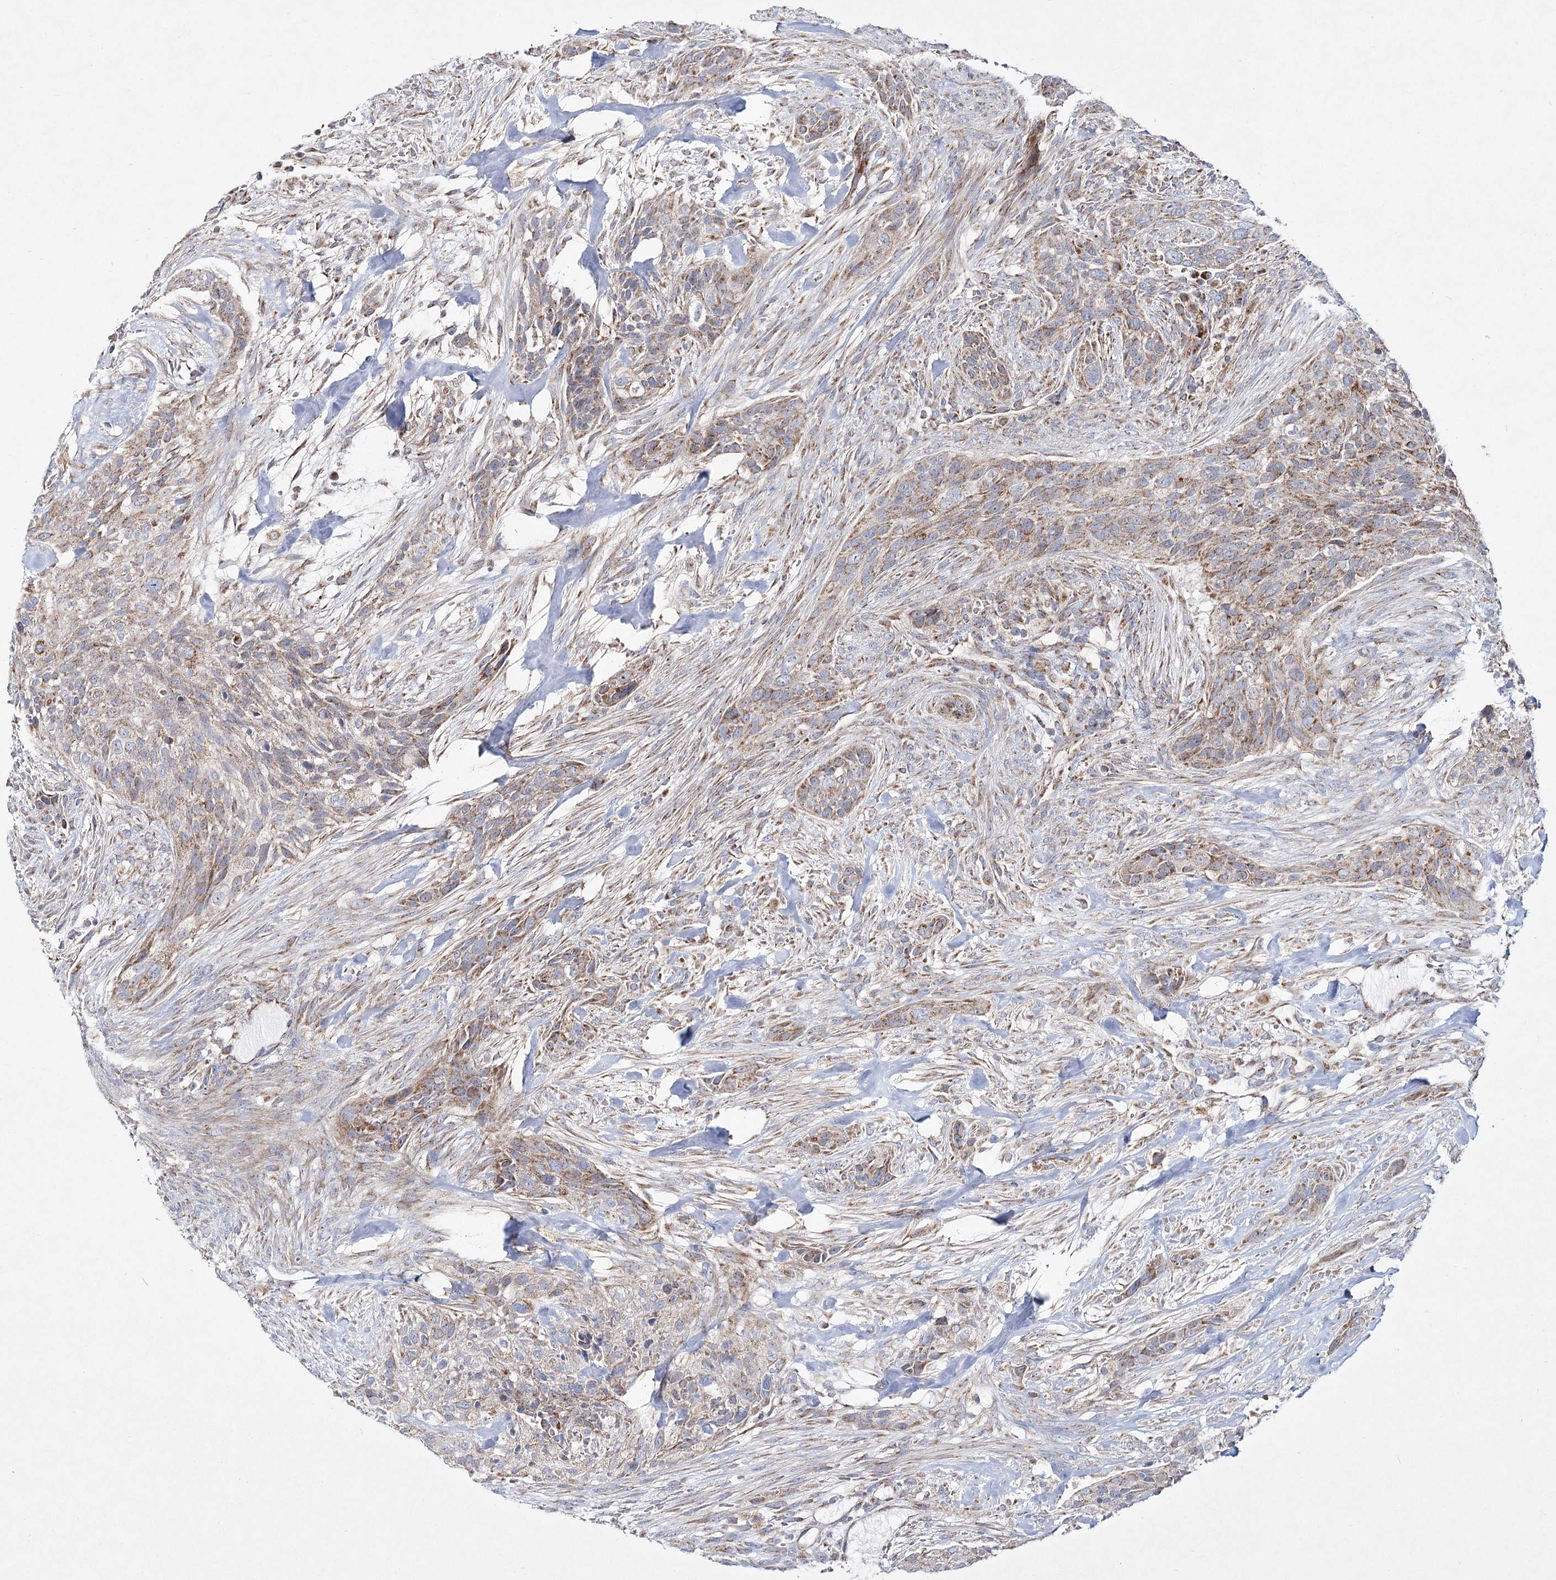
{"staining": {"intensity": "weak", "quantity": ">75%", "location": "cytoplasmic/membranous"}, "tissue": "urothelial cancer", "cell_type": "Tumor cells", "image_type": "cancer", "snomed": [{"axis": "morphology", "description": "Urothelial carcinoma, High grade"}, {"axis": "topography", "description": "Urinary bladder"}], "caption": "About >75% of tumor cells in human urothelial carcinoma (high-grade) demonstrate weak cytoplasmic/membranous protein expression as visualized by brown immunohistochemical staining.", "gene": "DNA2", "patient": {"sex": "male", "age": 35}}